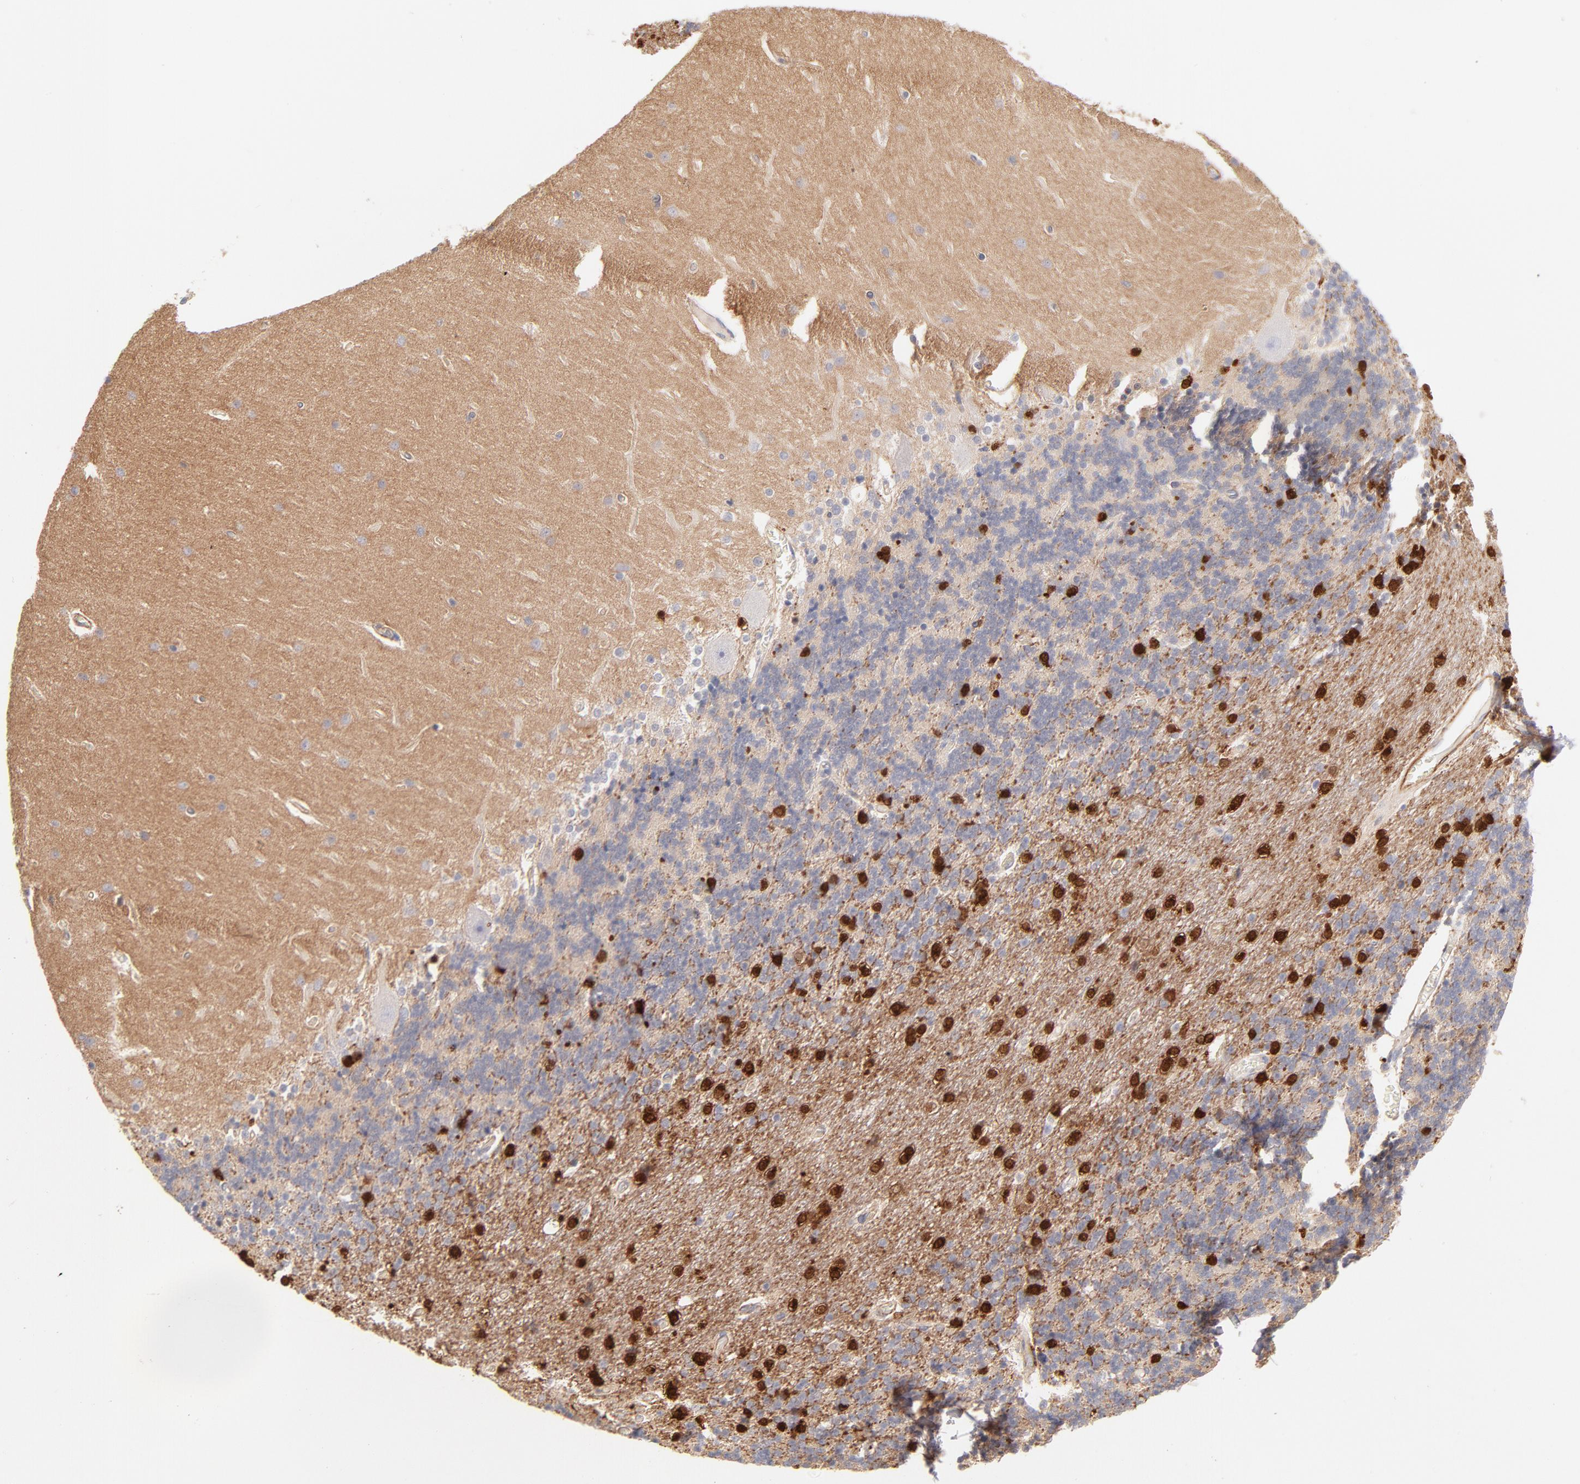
{"staining": {"intensity": "strong", "quantity": "<25%", "location": "nuclear"}, "tissue": "cerebellum", "cell_type": "Cells in granular layer", "image_type": "normal", "snomed": [{"axis": "morphology", "description": "Normal tissue, NOS"}, {"axis": "topography", "description": "Cerebellum"}], "caption": "Protein staining displays strong nuclear positivity in about <25% of cells in granular layer in normal cerebellum.", "gene": "LDLRAP1", "patient": {"sex": "female", "age": 54}}